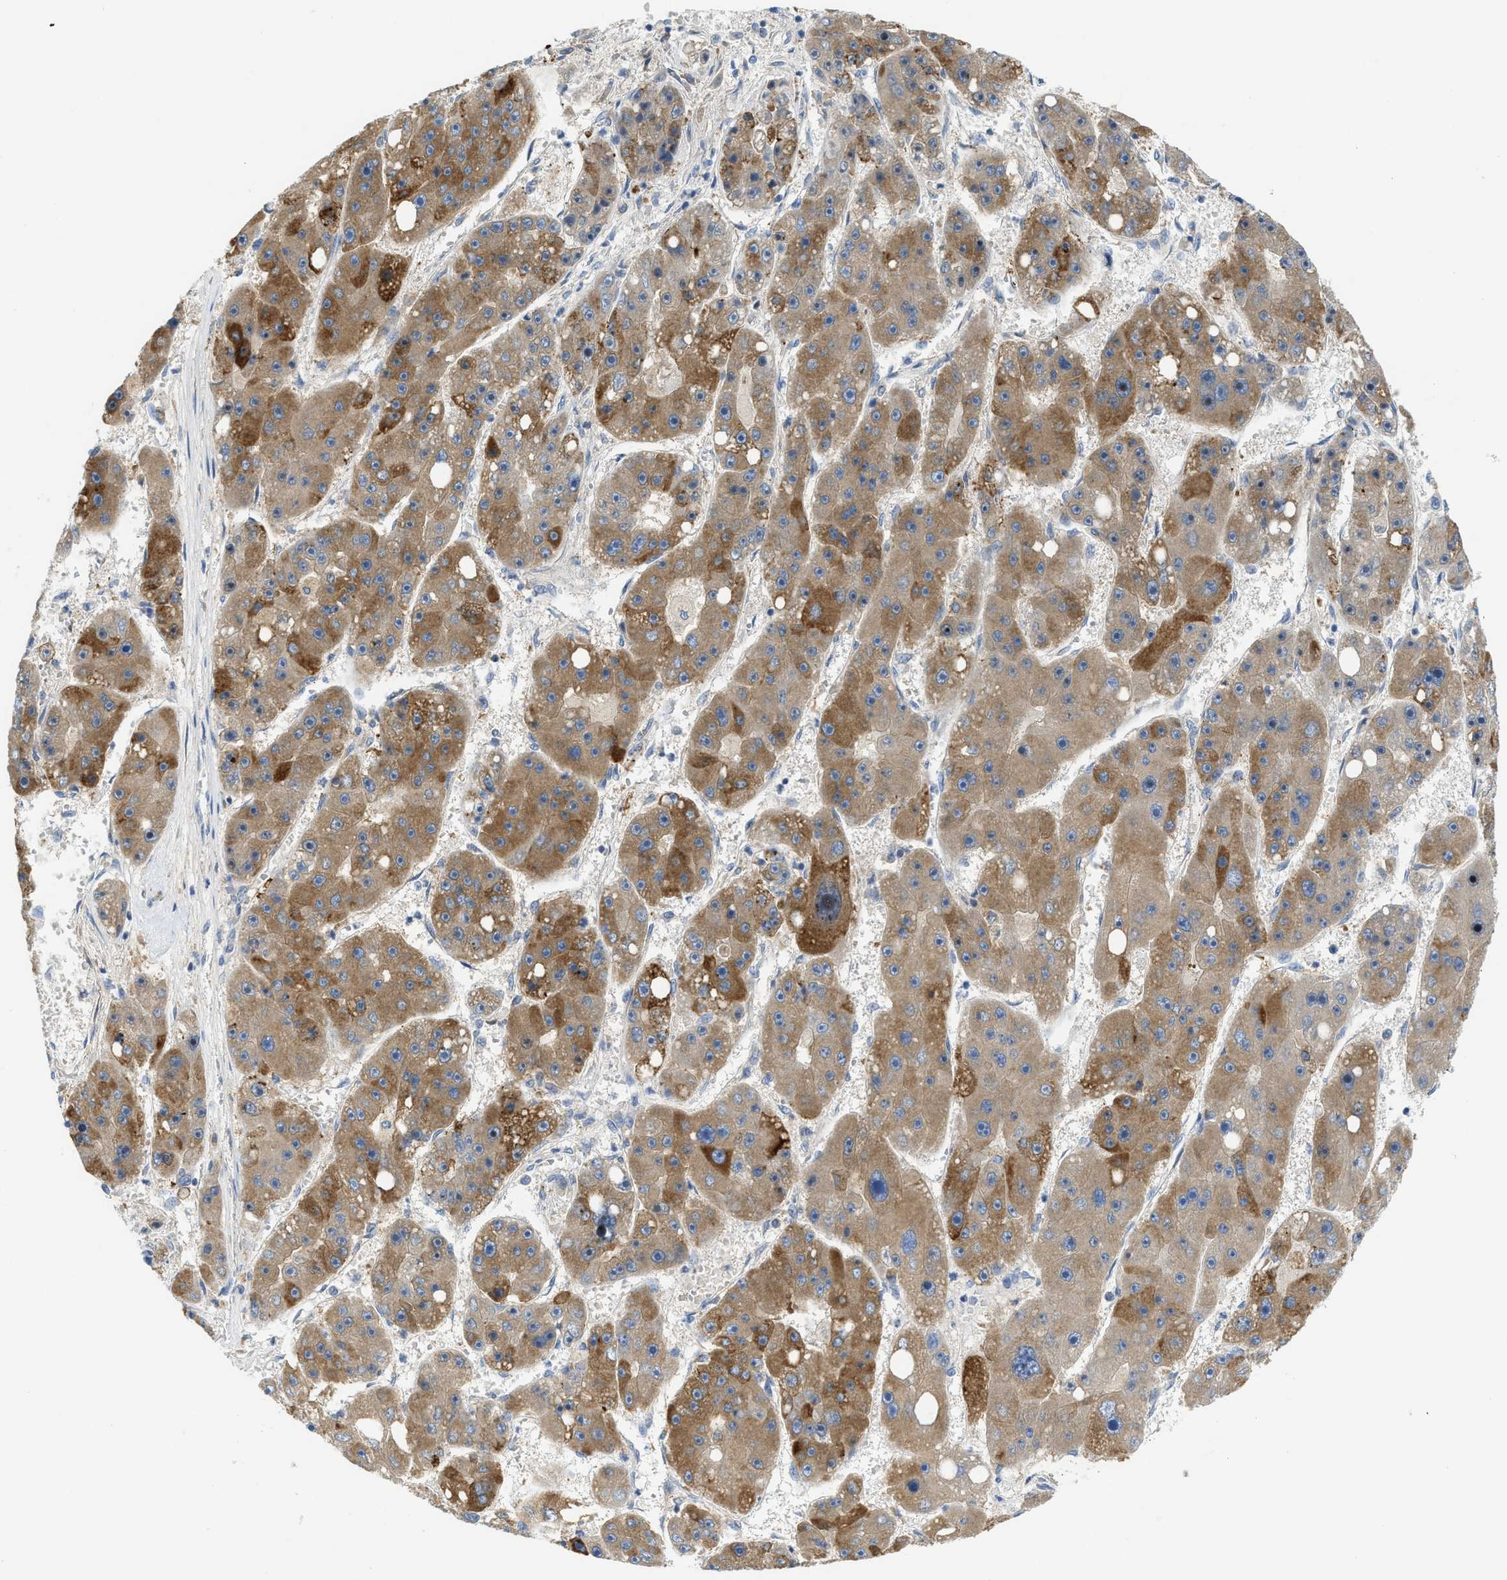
{"staining": {"intensity": "moderate", "quantity": ">75%", "location": "cytoplasmic/membranous"}, "tissue": "liver cancer", "cell_type": "Tumor cells", "image_type": "cancer", "snomed": [{"axis": "morphology", "description": "Carcinoma, Hepatocellular, NOS"}, {"axis": "topography", "description": "Liver"}], "caption": "Immunohistochemistry (IHC) of liver cancer exhibits medium levels of moderate cytoplasmic/membranous expression in approximately >75% of tumor cells.", "gene": "GATD3", "patient": {"sex": "female", "age": 61}}